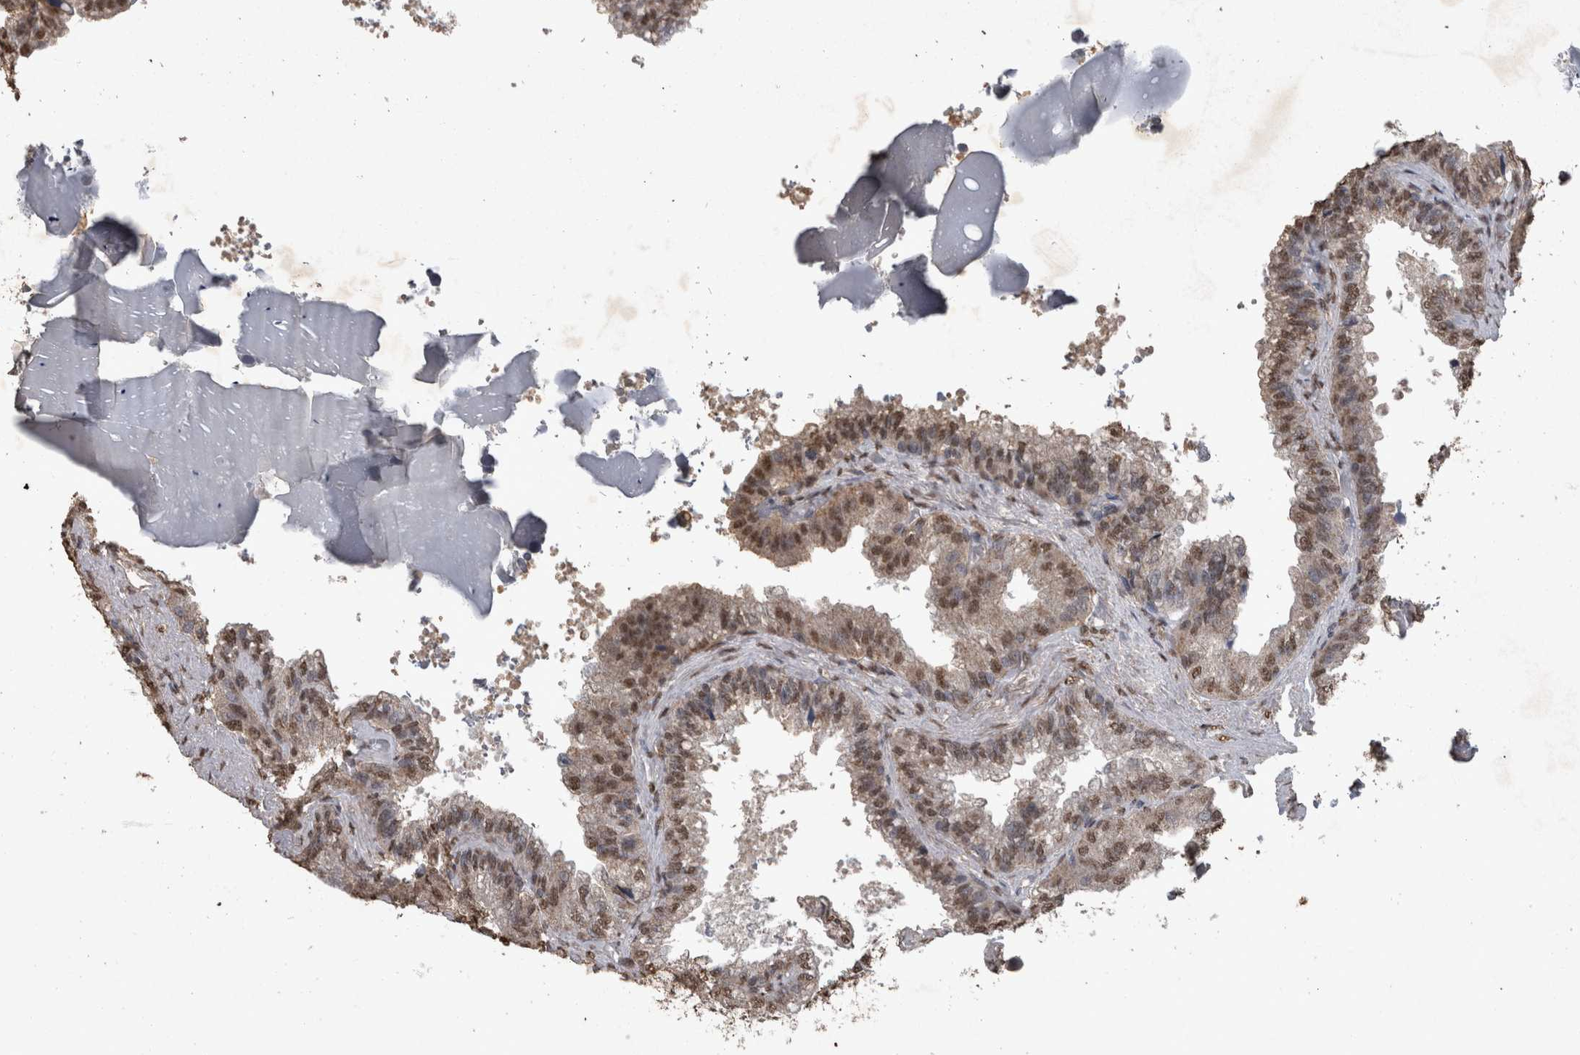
{"staining": {"intensity": "weak", "quantity": ">75%", "location": "nuclear"}, "tissue": "seminal vesicle", "cell_type": "Glandular cells", "image_type": "normal", "snomed": [{"axis": "morphology", "description": "Normal tissue, NOS"}, {"axis": "topography", "description": "Seminal veicle"}], "caption": "A low amount of weak nuclear positivity is seen in approximately >75% of glandular cells in unremarkable seminal vesicle. The protein is stained brown, and the nuclei are stained in blue (DAB (3,3'-diaminobenzidine) IHC with brightfield microscopy, high magnification).", "gene": "SMAD7", "patient": {"sex": "male", "age": 46}}